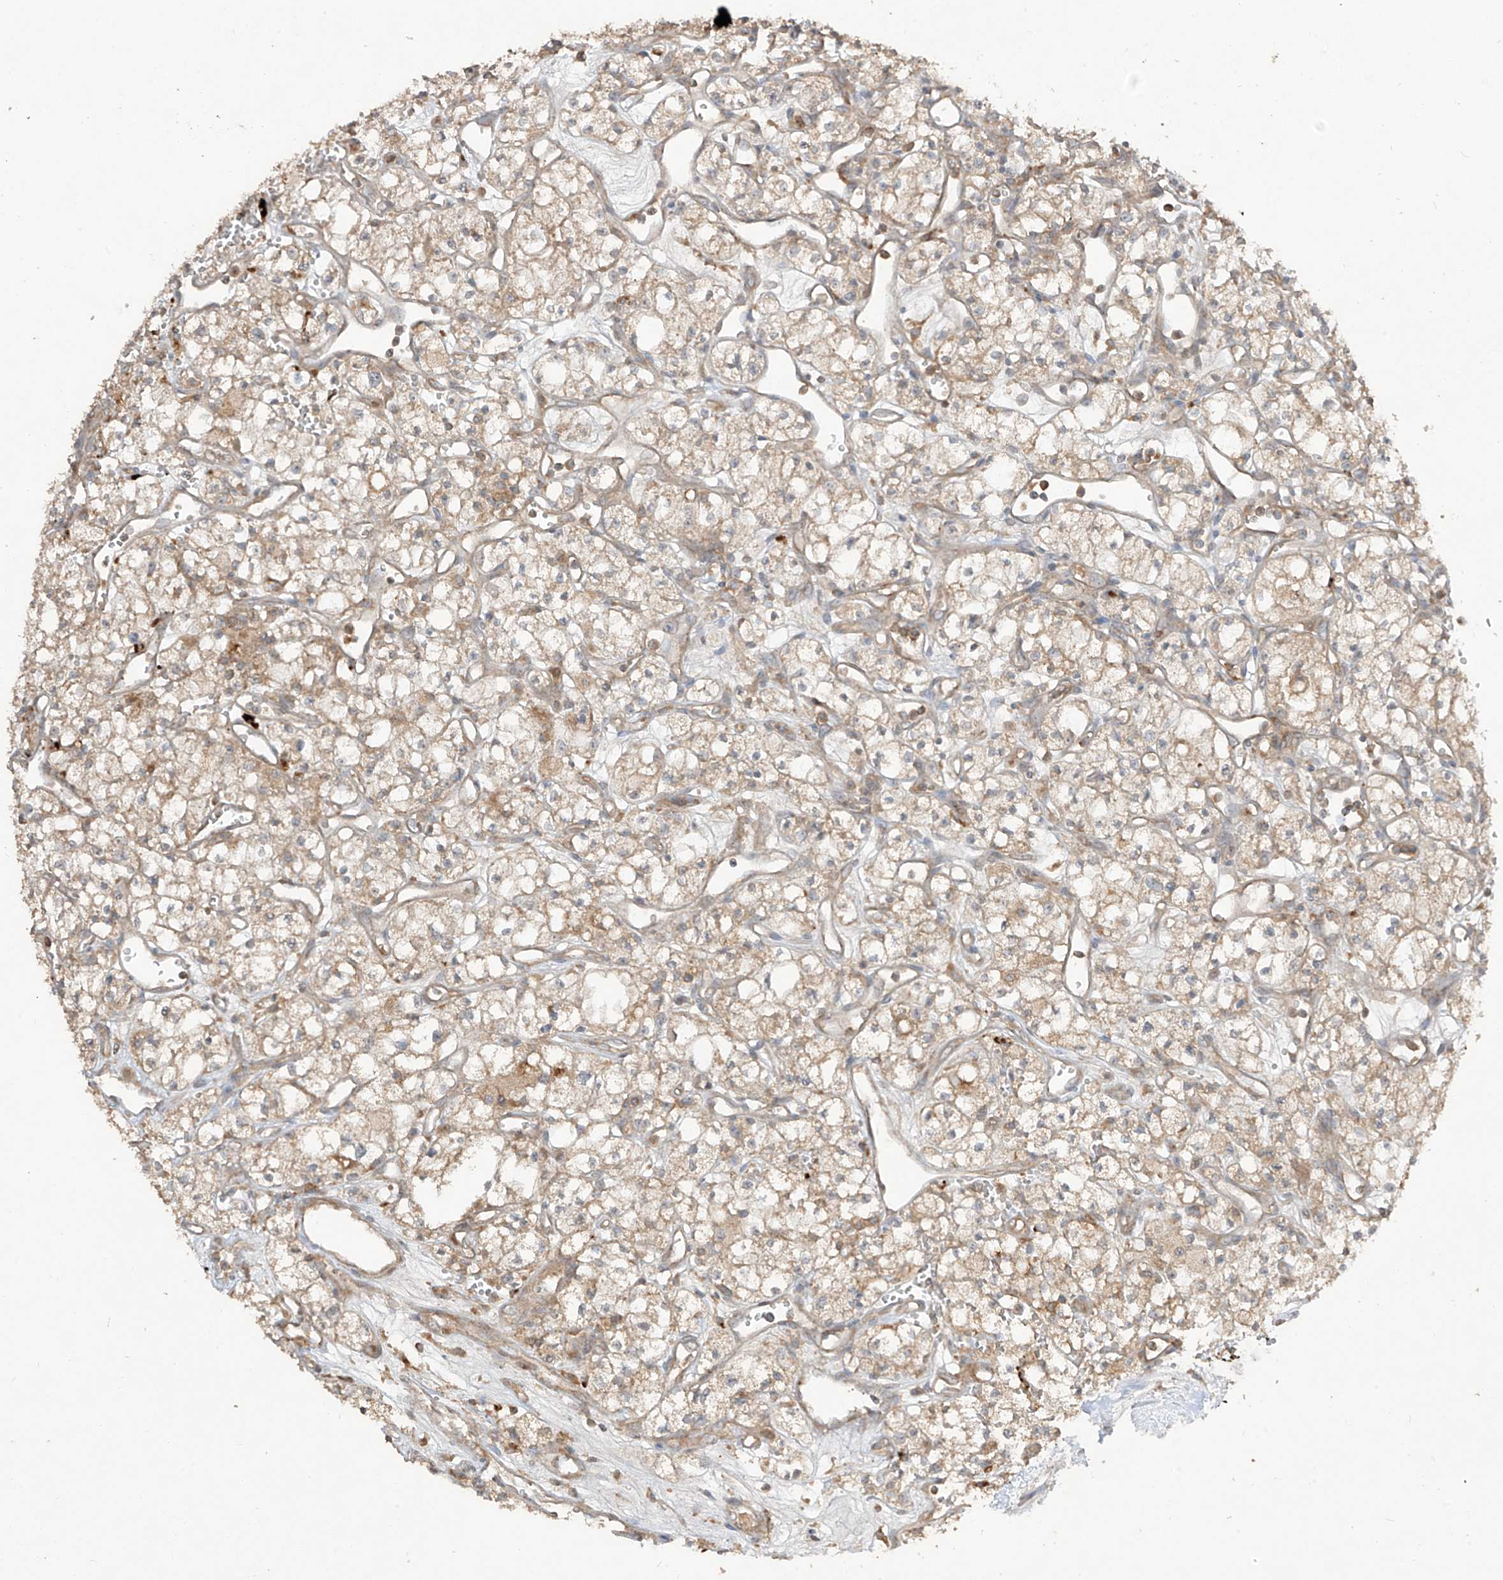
{"staining": {"intensity": "moderate", "quantity": "25%-75%", "location": "cytoplasmic/membranous"}, "tissue": "renal cancer", "cell_type": "Tumor cells", "image_type": "cancer", "snomed": [{"axis": "morphology", "description": "Adenocarcinoma, NOS"}, {"axis": "topography", "description": "Kidney"}], "caption": "A high-resolution image shows IHC staining of renal adenocarcinoma, which shows moderate cytoplasmic/membranous staining in approximately 25%-75% of tumor cells.", "gene": "LDAH", "patient": {"sex": "male", "age": 59}}